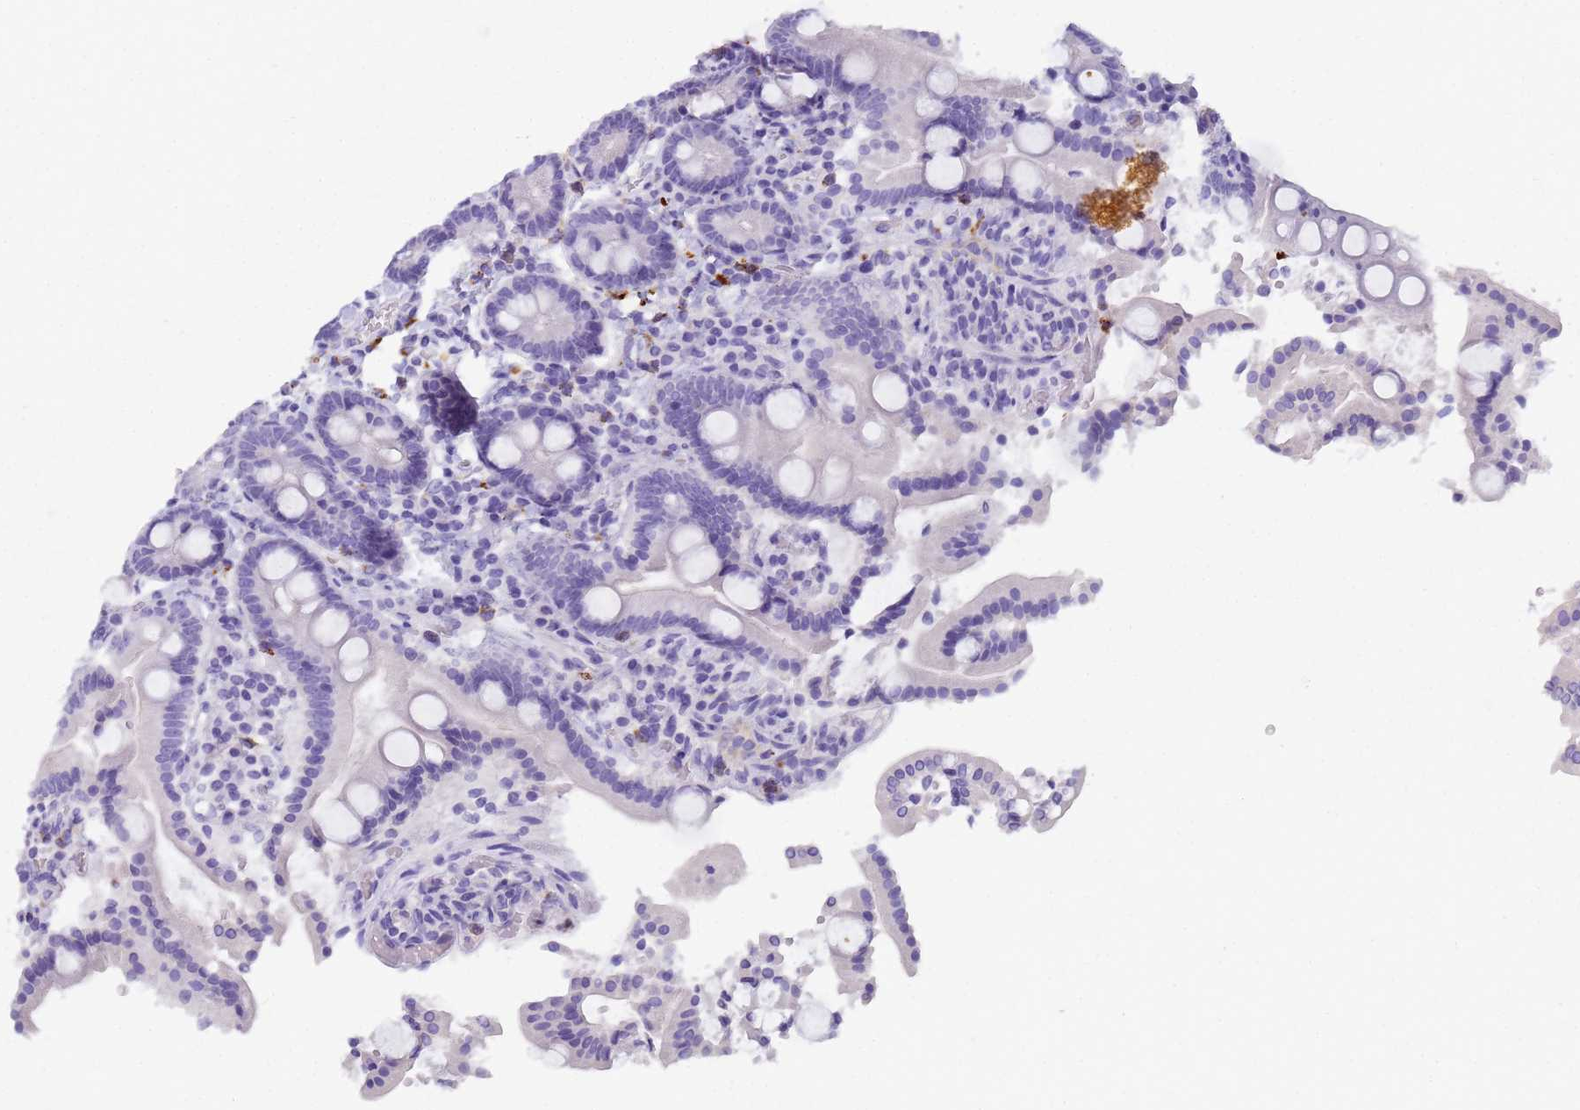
{"staining": {"intensity": "negative", "quantity": "none", "location": "none"}, "tissue": "duodenum", "cell_type": "Glandular cells", "image_type": "normal", "snomed": [{"axis": "morphology", "description": "Normal tissue, NOS"}, {"axis": "topography", "description": "Duodenum"}], "caption": "Immunohistochemistry micrograph of unremarkable duodenum stained for a protein (brown), which reveals no expression in glandular cells.", "gene": "RNASE2", "patient": {"sex": "male", "age": 55}}